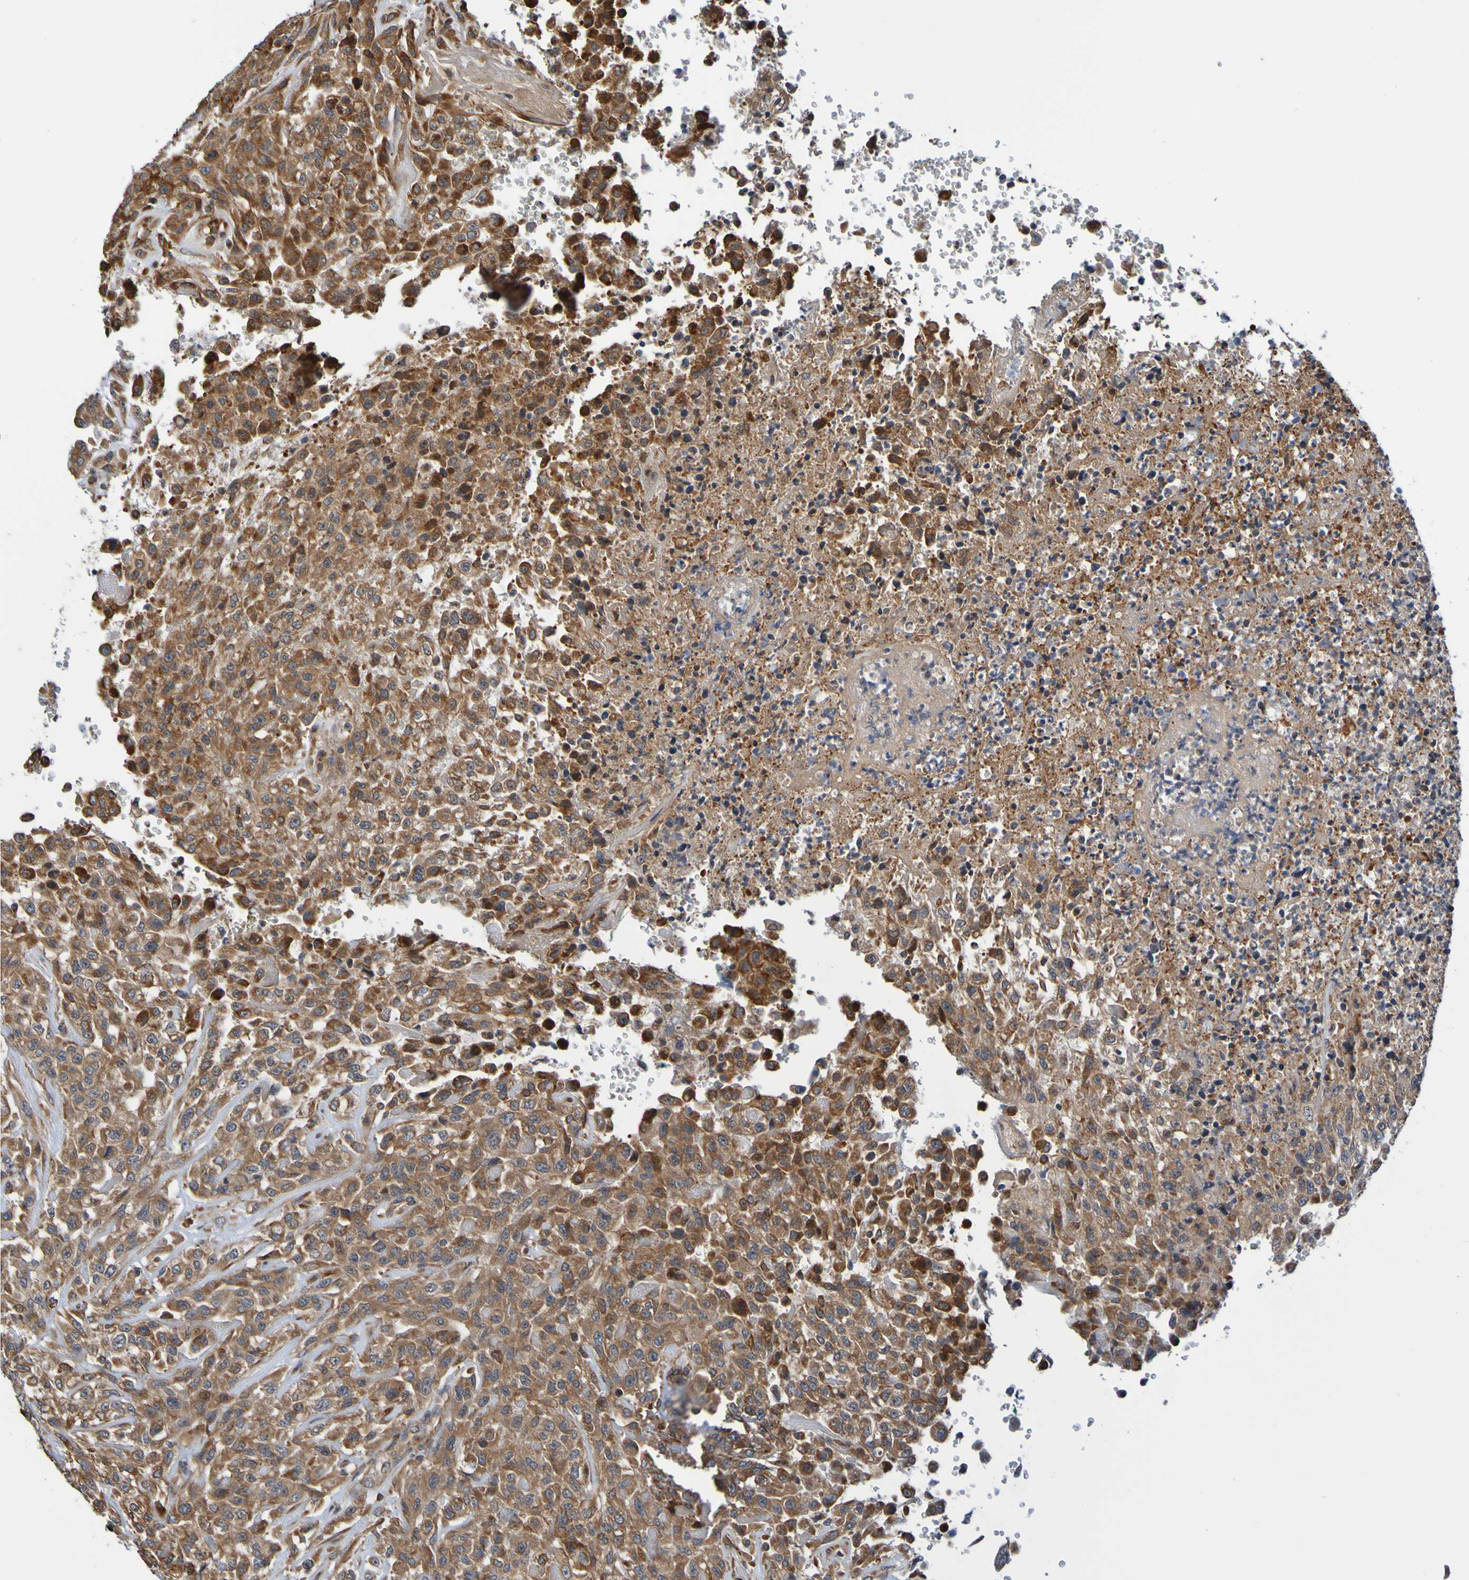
{"staining": {"intensity": "moderate", "quantity": ">75%", "location": "cytoplasmic/membranous"}, "tissue": "urothelial cancer", "cell_type": "Tumor cells", "image_type": "cancer", "snomed": [{"axis": "morphology", "description": "Urothelial carcinoma, High grade"}, {"axis": "topography", "description": "Urinary bladder"}], "caption": "An image showing moderate cytoplasmic/membranous staining in approximately >75% of tumor cells in urothelial cancer, as visualized by brown immunohistochemical staining.", "gene": "AXIN1", "patient": {"sex": "male", "age": 46}}